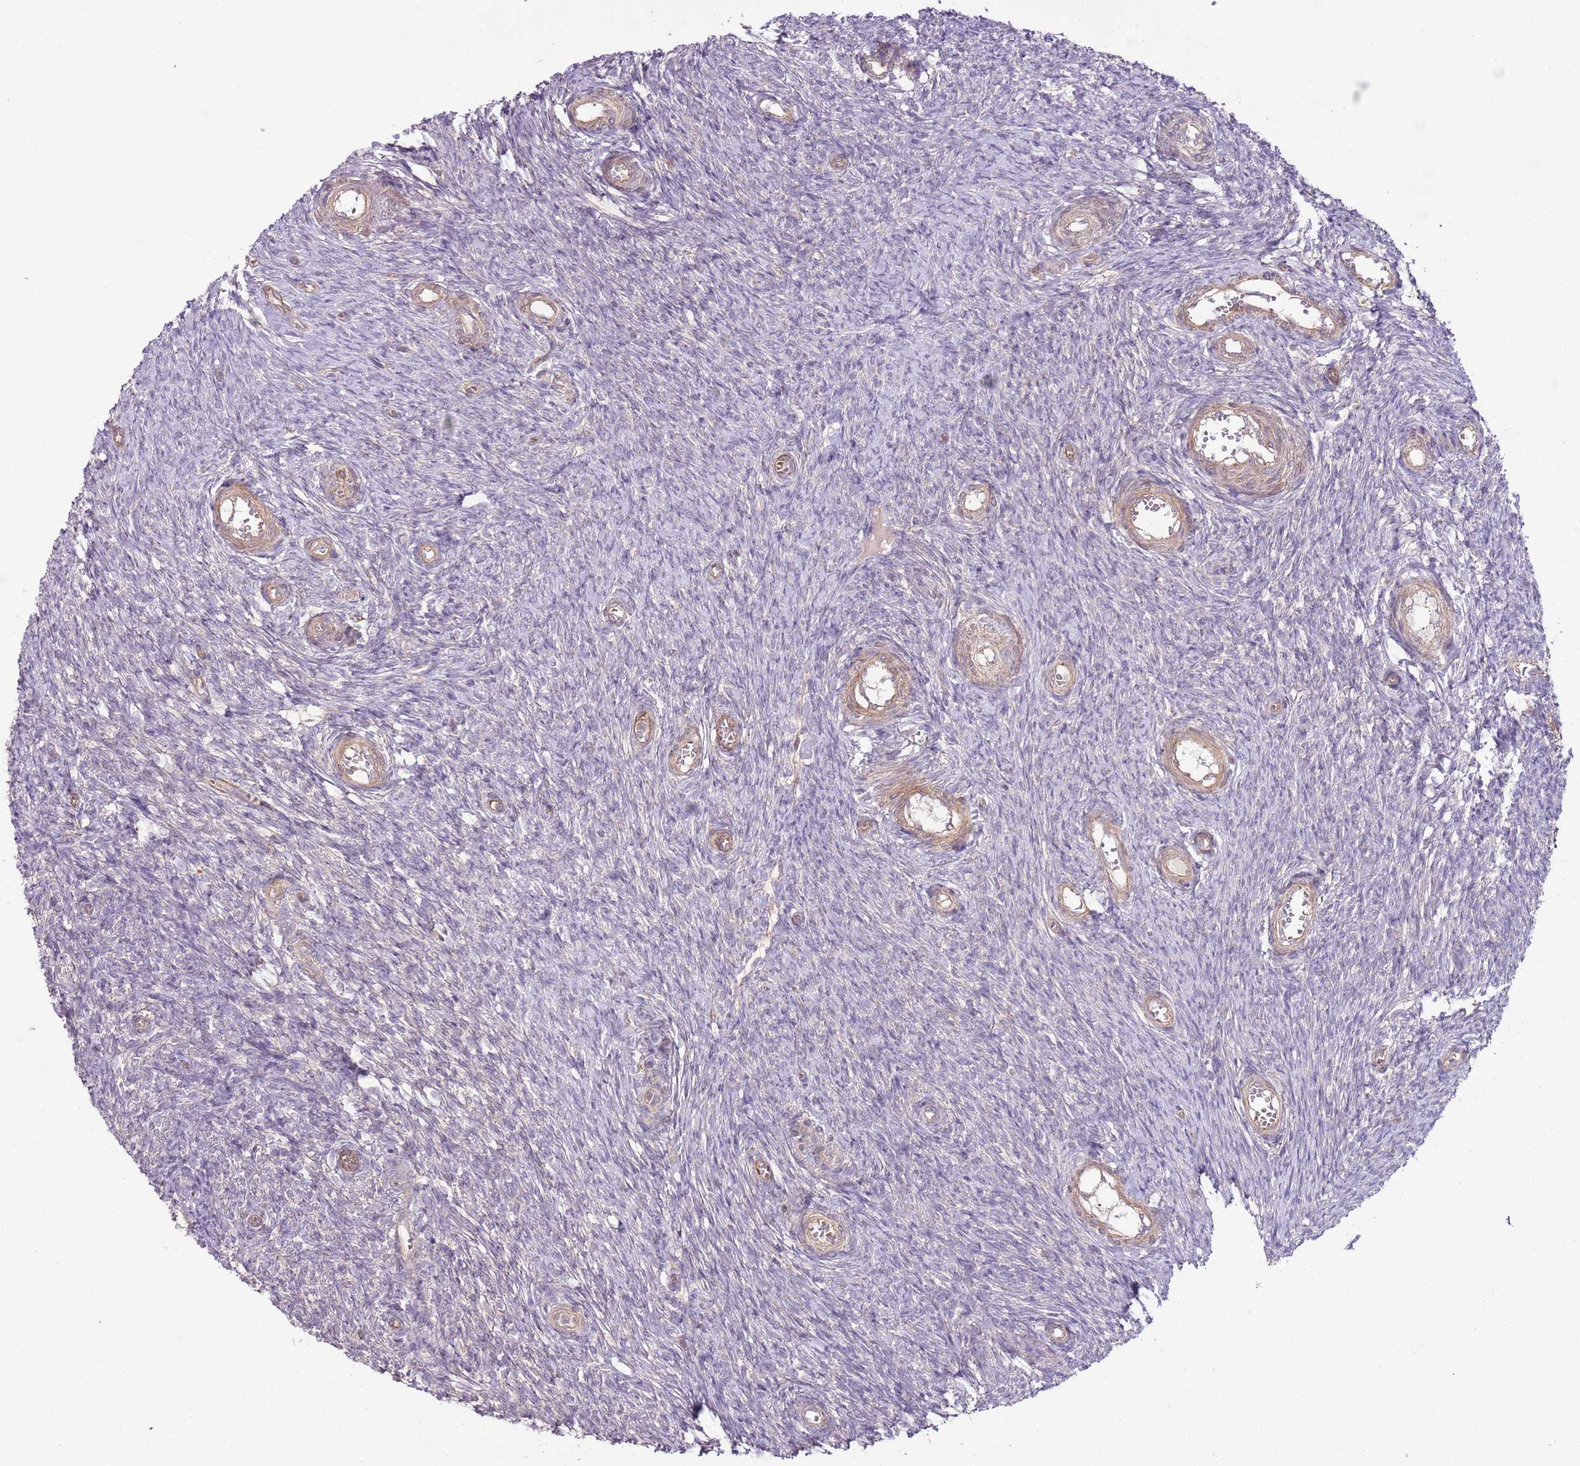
{"staining": {"intensity": "moderate", "quantity": ">75%", "location": "cytoplasmic/membranous"}, "tissue": "ovary", "cell_type": "Follicle cells", "image_type": "normal", "snomed": [{"axis": "morphology", "description": "Normal tissue, NOS"}, {"axis": "topography", "description": "Ovary"}], "caption": "Ovary stained with IHC exhibits moderate cytoplasmic/membranous positivity in about >75% of follicle cells.", "gene": "LPIN2", "patient": {"sex": "female", "age": 44}}